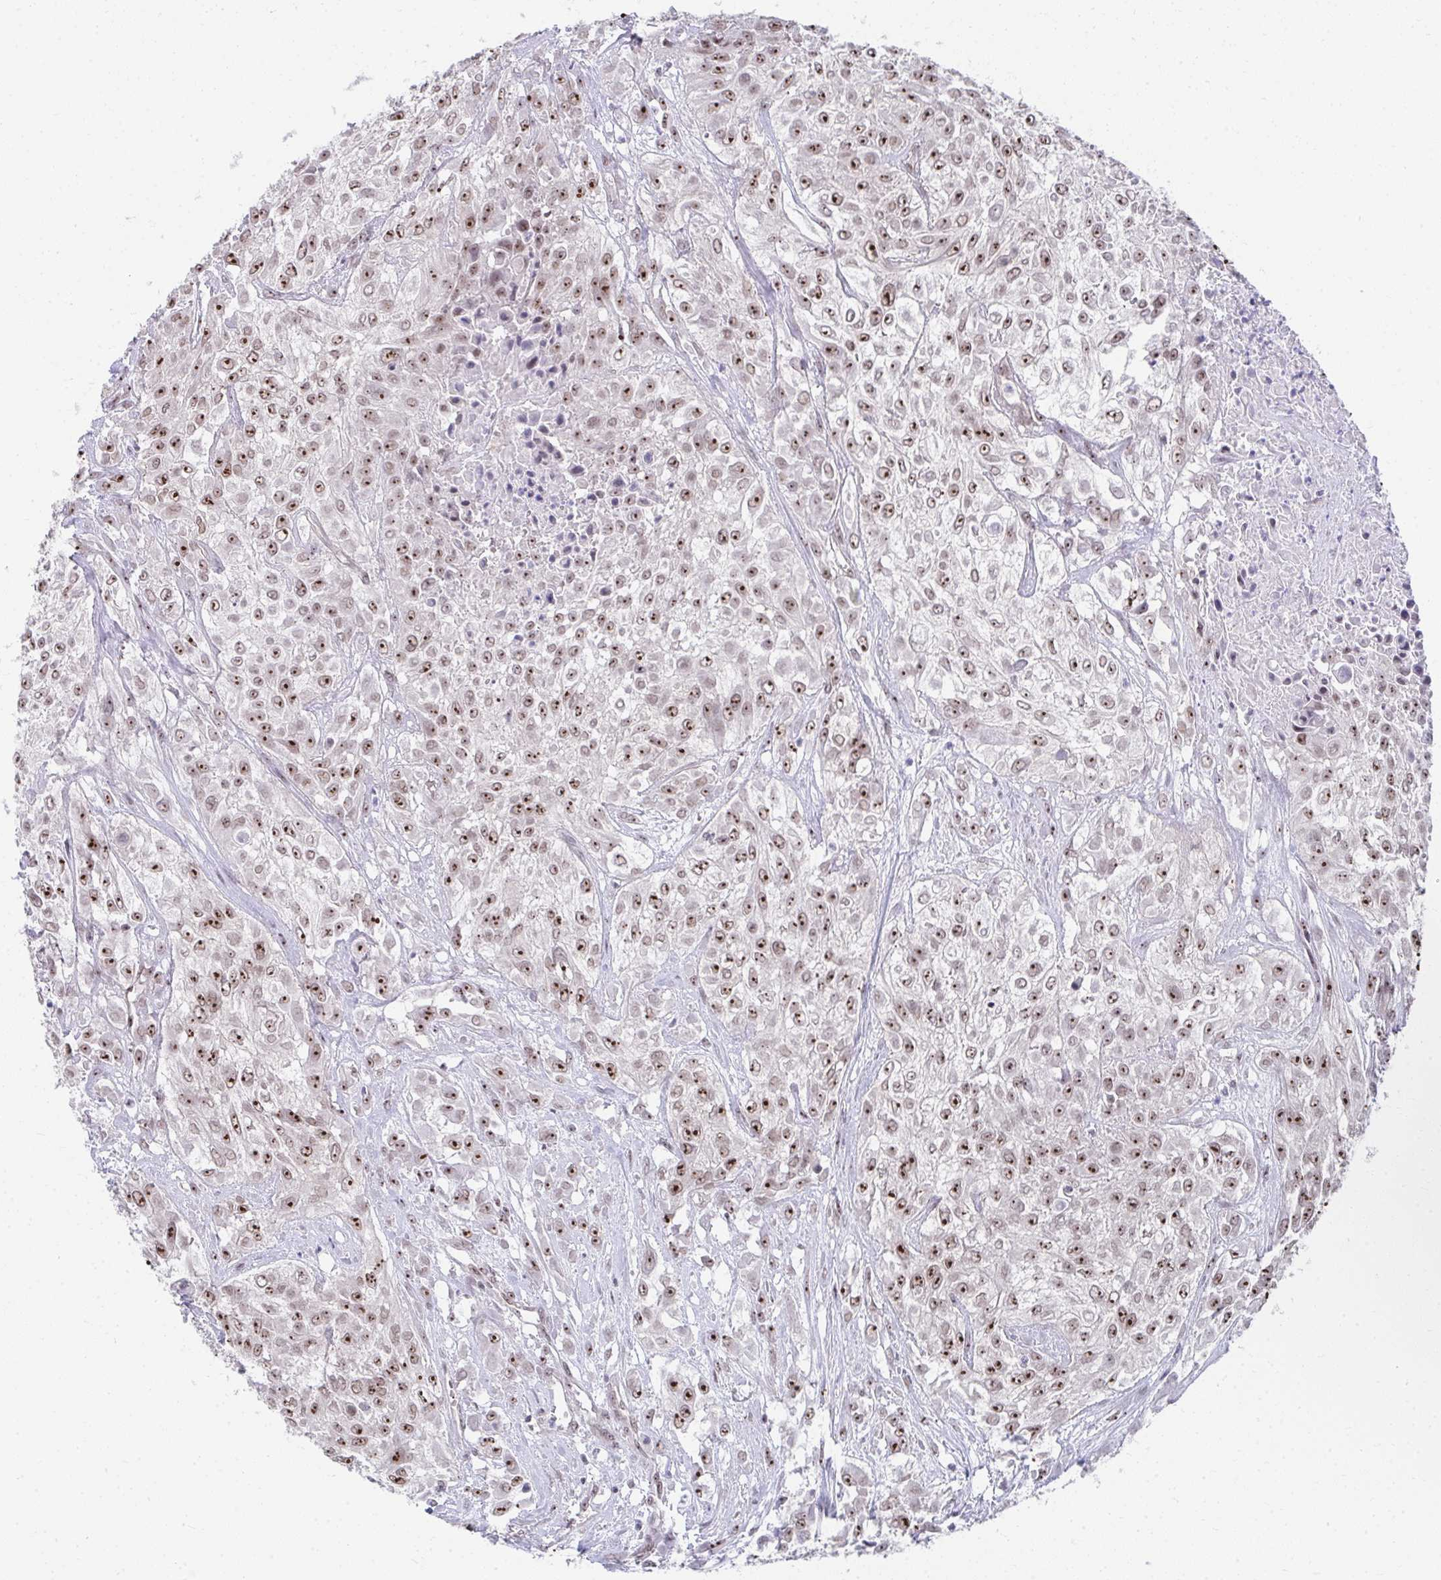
{"staining": {"intensity": "strong", "quantity": ">75%", "location": "nuclear"}, "tissue": "urothelial cancer", "cell_type": "Tumor cells", "image_type": "cancer", "snomed": [{"axis": "morphology", "description": "Urothelial carcinoma, High grade"}, {"axis": "topography", "description": "Urinary bladder"}], "caption": "DAB (3,3'-diaminobenzidine) immunohistochemical staining of human urothelial carcinoma (high-grade) reveals strong nuclear protein staining in approximately >75% of tumor cells.", "gene": "HIRA", "patient": {"sex": "male", "age": 57}}